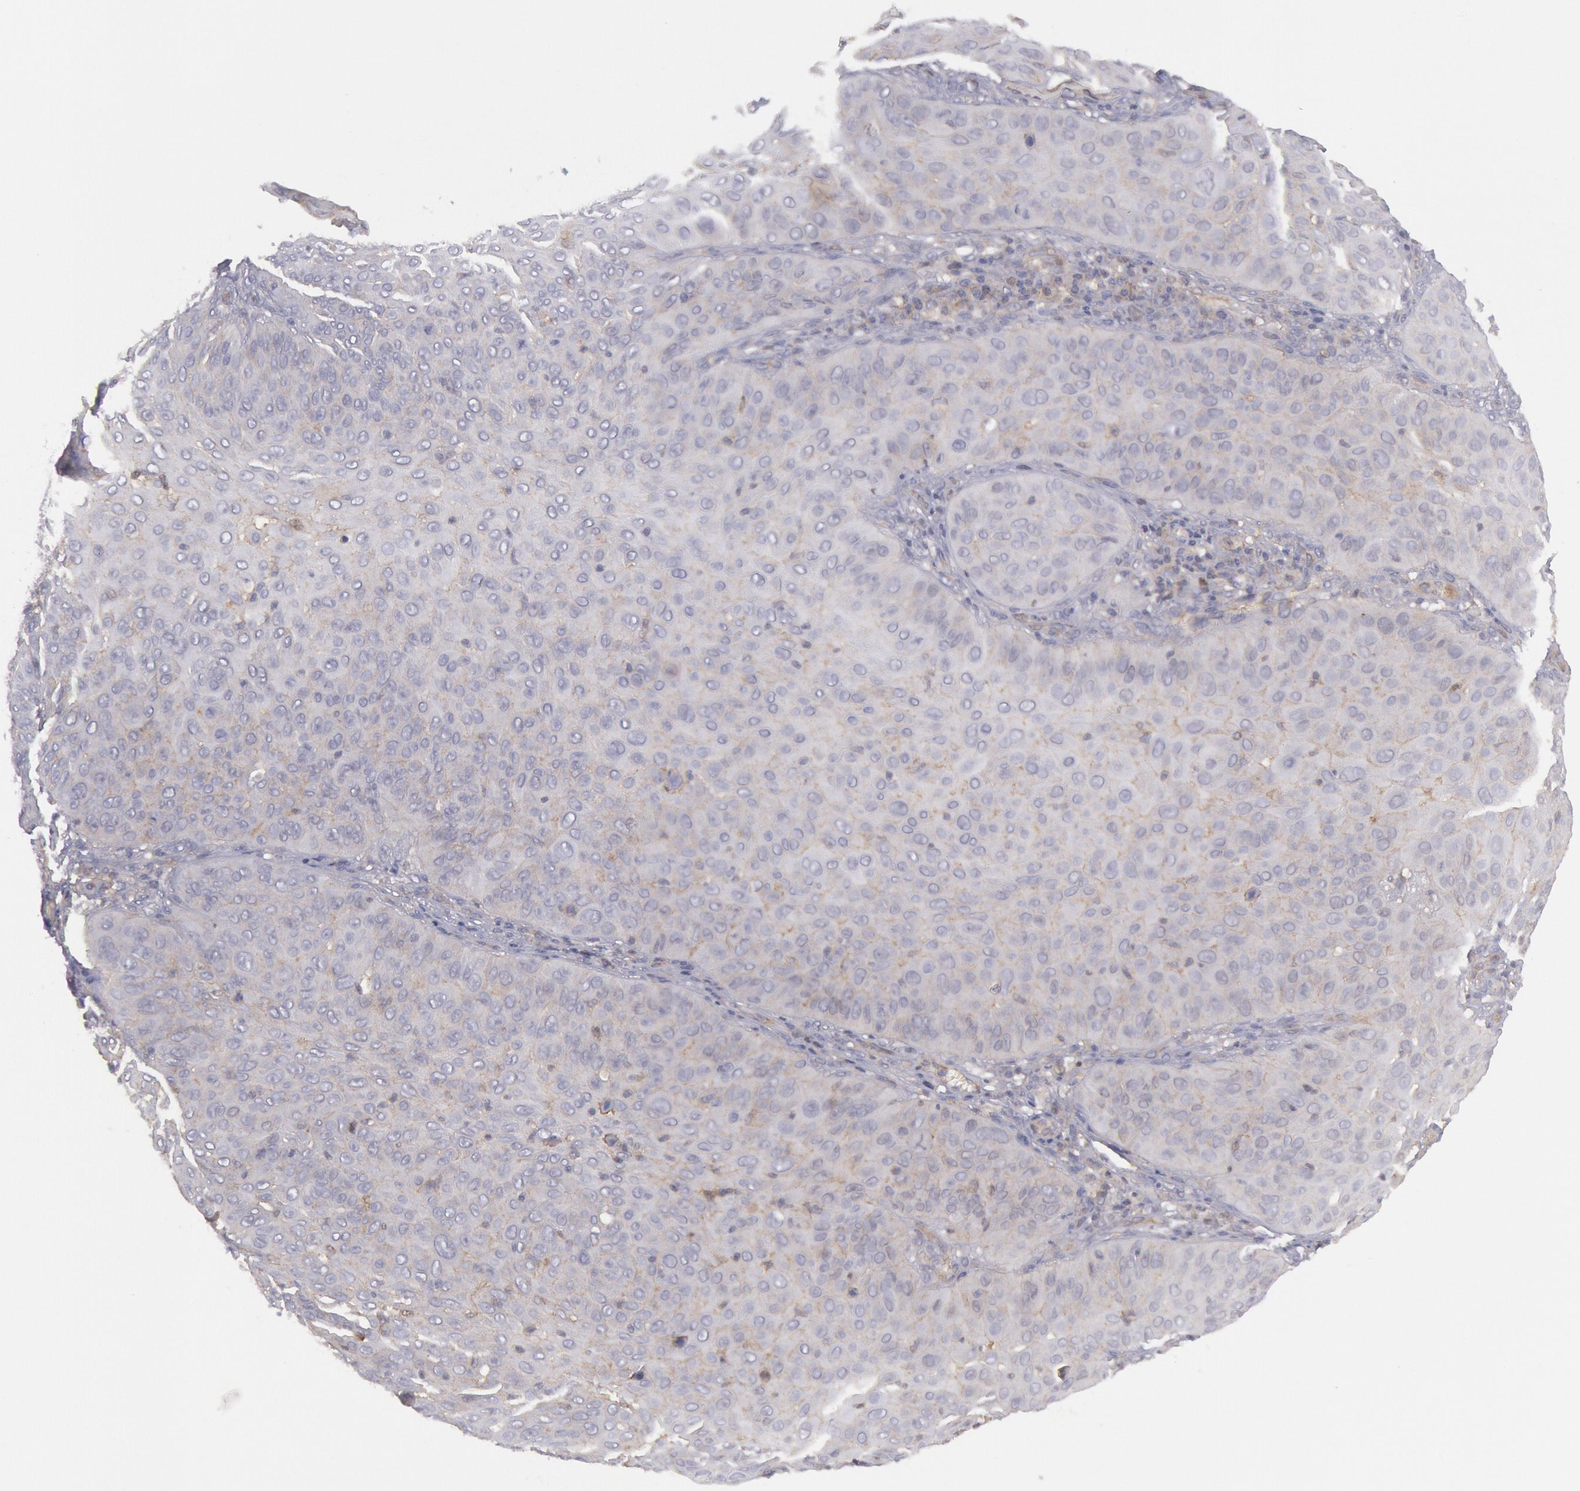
{"staining": {"intensity": "weak", "quantity": "<25%", "location": "cytoplasmic/membranous"}, "tissue": "skin cancer", "cell_type": "Tumor cells", "image_type": "cancer", "snomed": [{"axis": "morphology", "description": "Squamous cell carcinoma, NOS"}, {"axis": "topography", "description": "Skin"}], "caption": "Tumor cells are negative for brown protein staining in skin cancer (squamous cell carcinoma). (IHC, brightfield microscopy, high magnification).", "gene": "STX4", "patient": {"sex": "male", "age": 82}}